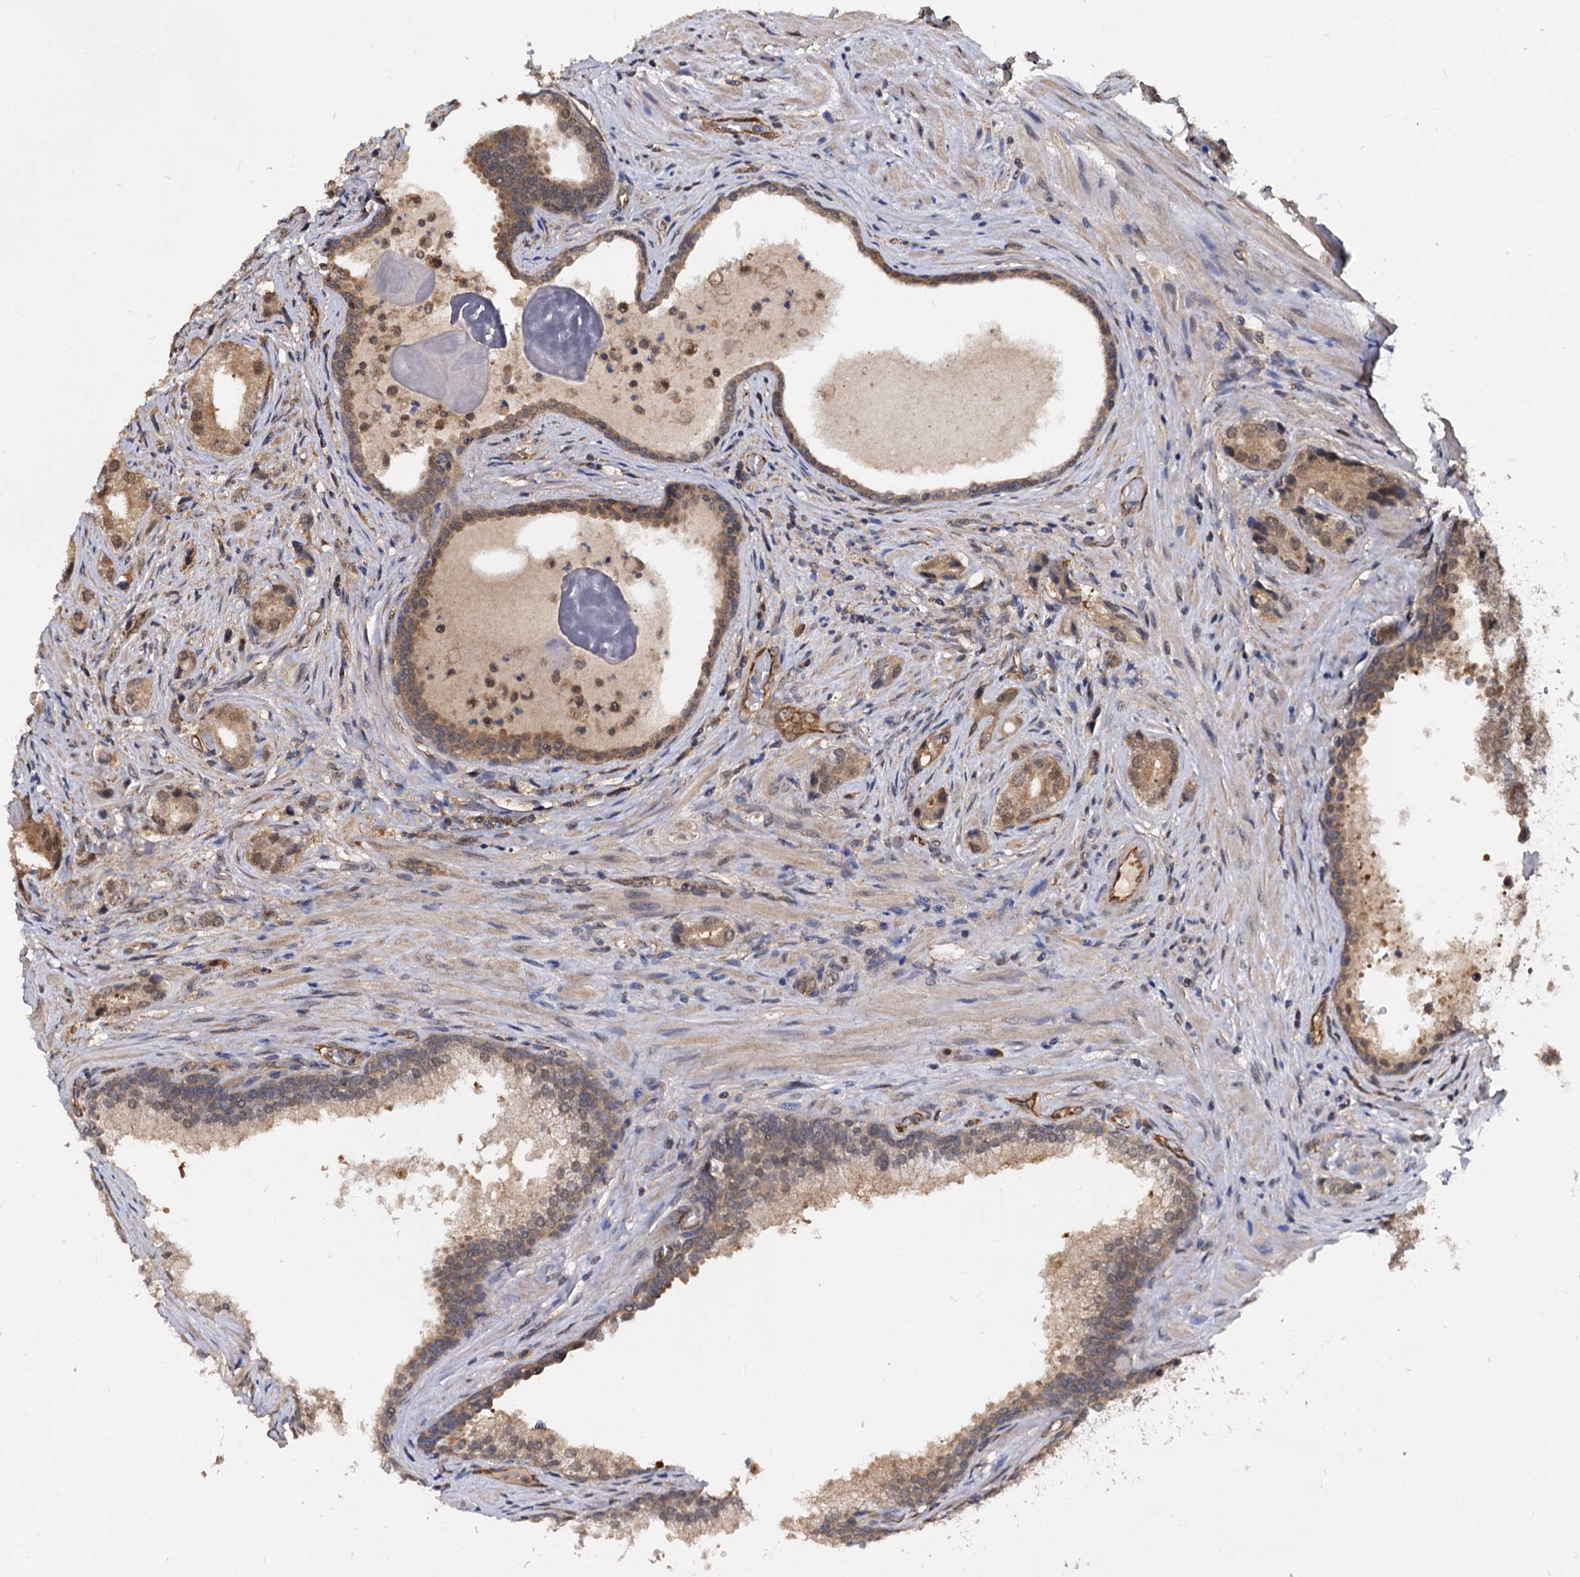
{"staining": {"intensity": "moderate", "quantity": ">75%", "location": "cytoplasmic/membranous,nuclear"}, "tissue": "prostate cancer", "cell_type": "Tumor cells", "image_type": "cancer", "snomed": [{"axis": "morphology", "description": "Adenocarcinoma, Low grade"}, {"axis": "topography", "description": "Prostate"}], "caption": "Immunohistochemistry photomicrograph of prostate cancer stained for a protein (brown), which reveals medium levels of moderate cytoplasmic/membranous and nuclear expression in about >75% of tumor cells.", "gene": "PSMD4", "patient": {"sex": "male", "age": 71}}